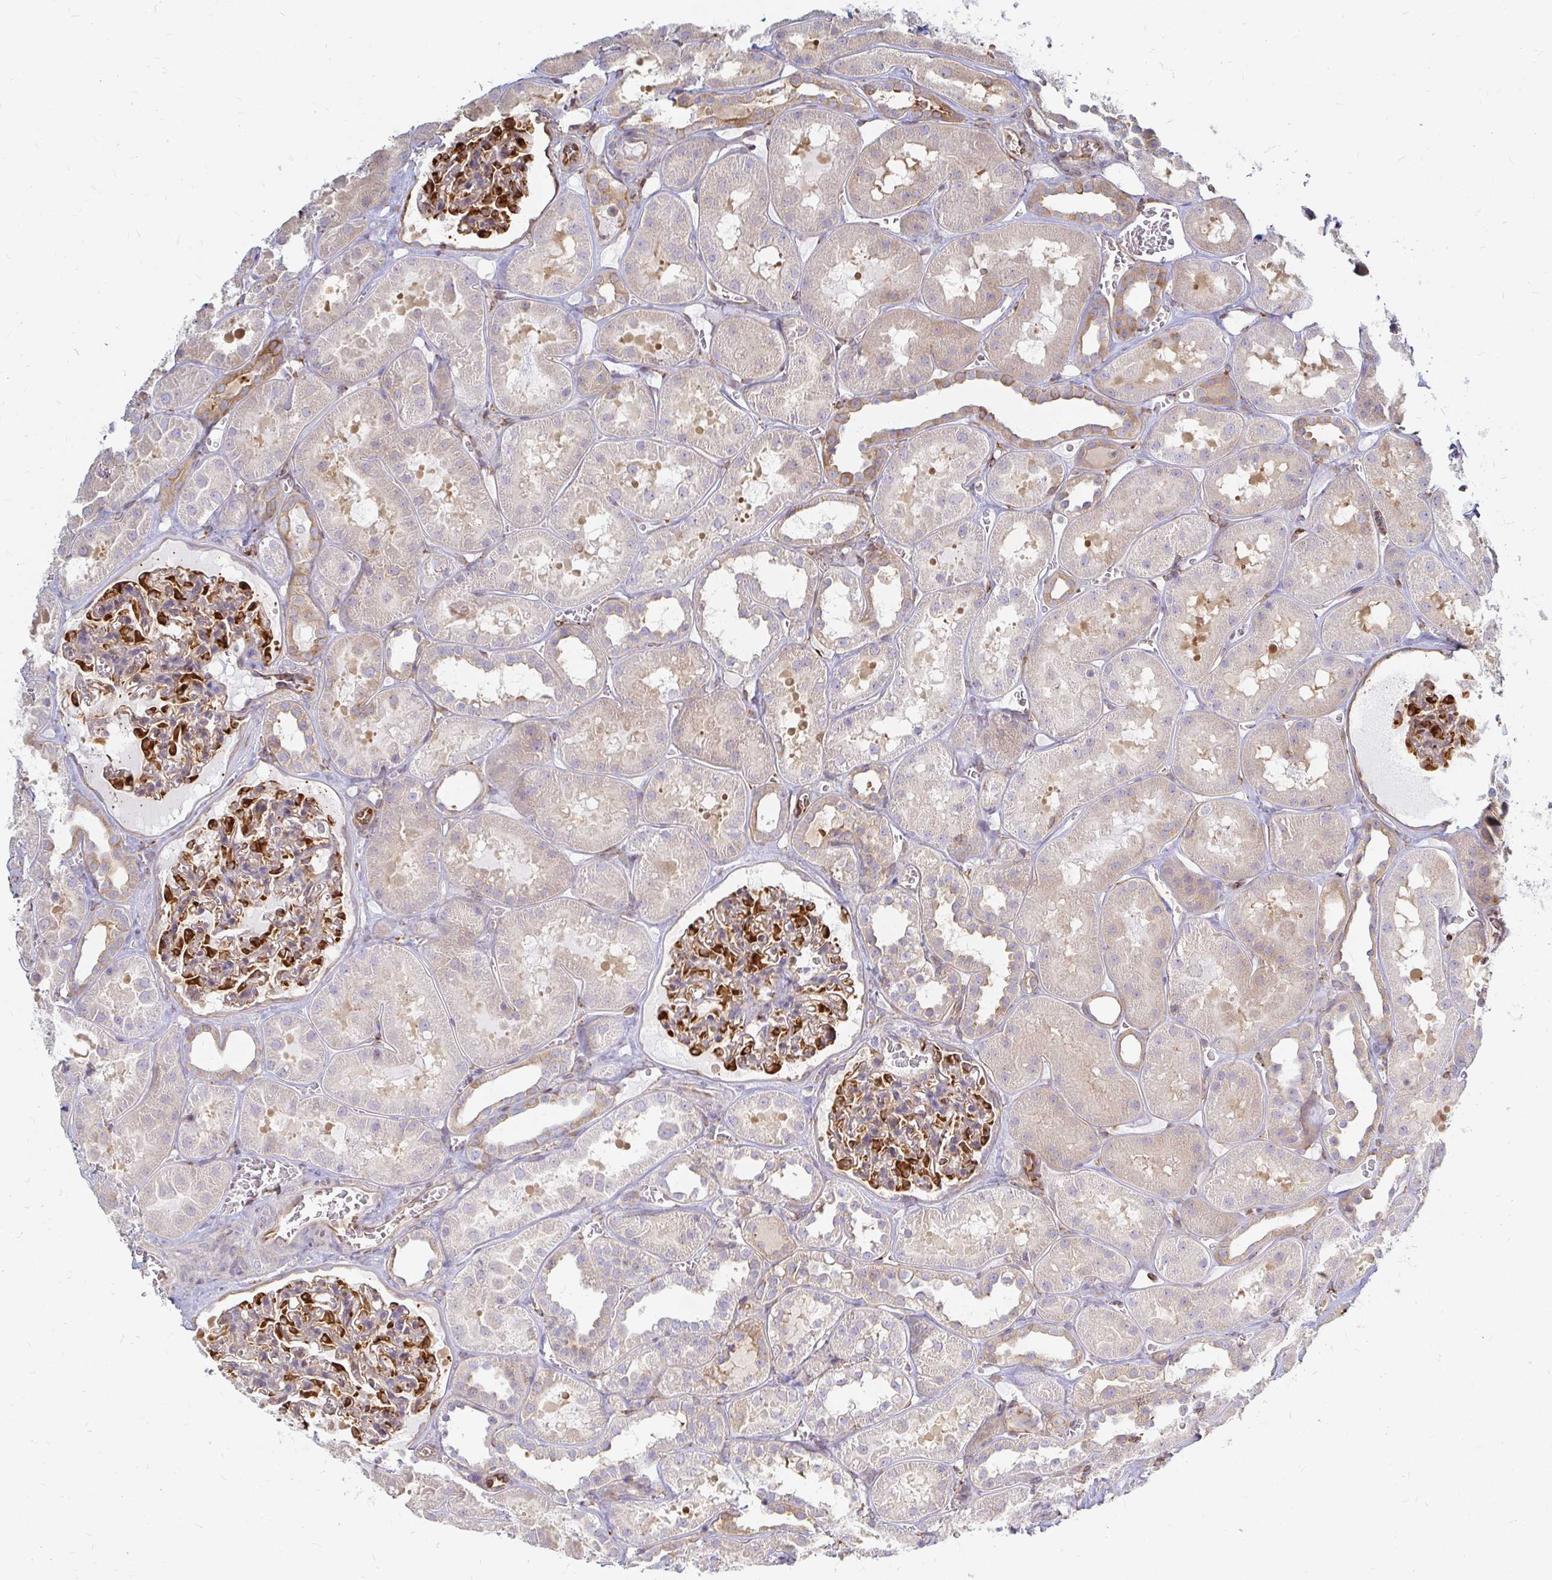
{"staining": {"intensity": "strong", "quantity": "25%-75%", "location": "cytoplasmic/membranous"}, "tissue": "kidney", "cell_type": "Cells in glomeruli", "image_type": "normal", "snomed": [{"axis": "morphology", "description": "Normal tissue, NOS"}, {"axis": "topography", "description": "Kidney"}], "caption": "This image reveals immunohistochemistry staining of unremarkable kidney, with high strong cytoplasmic/membranous expression in about 25%-75% of cells in glomeruli.", "gene": "CAST", "patient": {"sex": "female", "age": 41}}